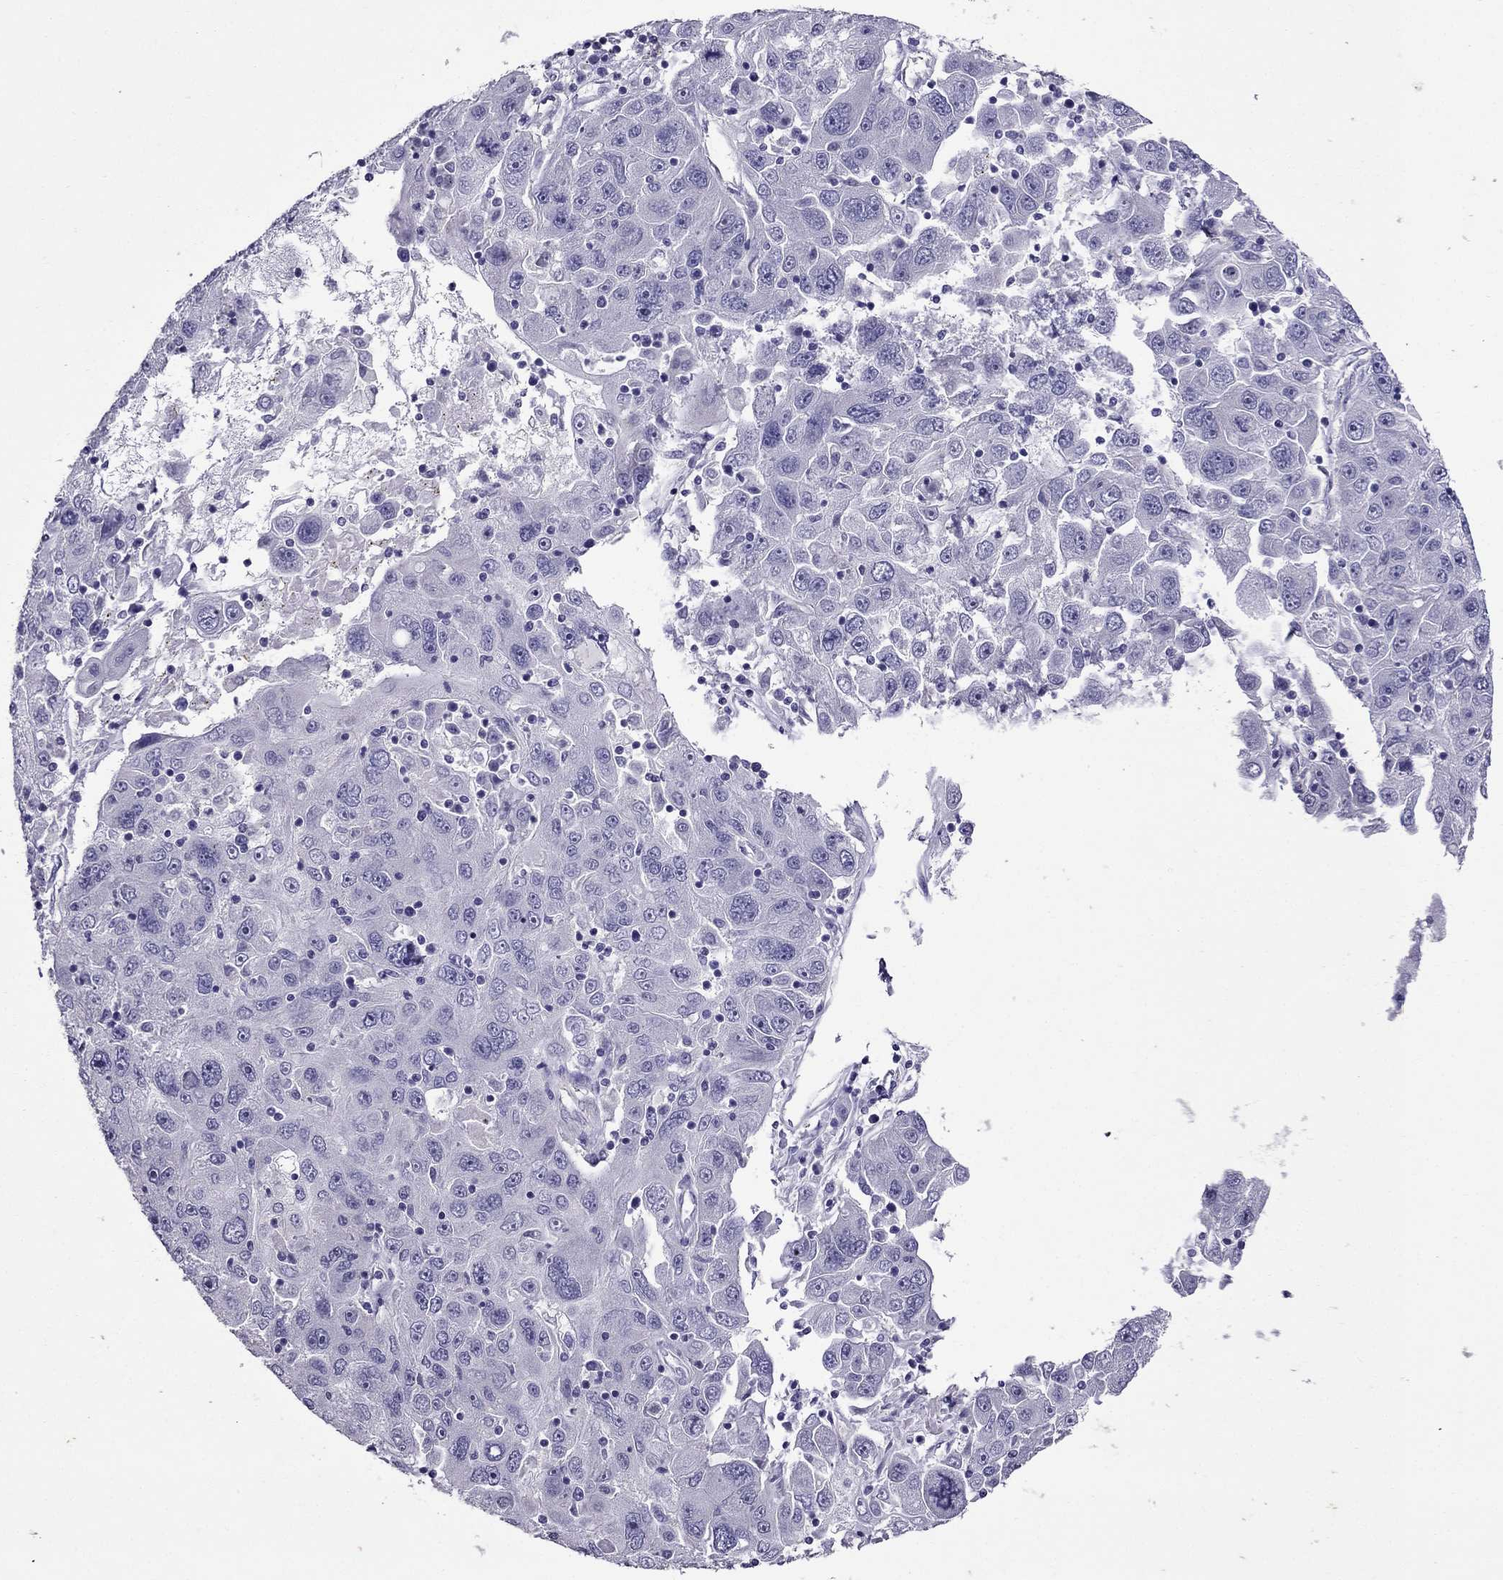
{"staining": {"intensity": "negative", "quantity": "none", "location": "none"}, "tissue": "stomach cancer", "cell_type": "Tumor cells", "image_type": "cancer", "snomed": [{"axis": "morphology", "description": "Adenocarcinoma, NOS"}, {"axis": "topography", "description": "Stomach"}], "caption": "Immunohistochemical staining of human stomach cancer demonstrates no significant expression in tumor cells.", "gene": "OXCT2", "patient": {"sex": "male", "age": 56}}